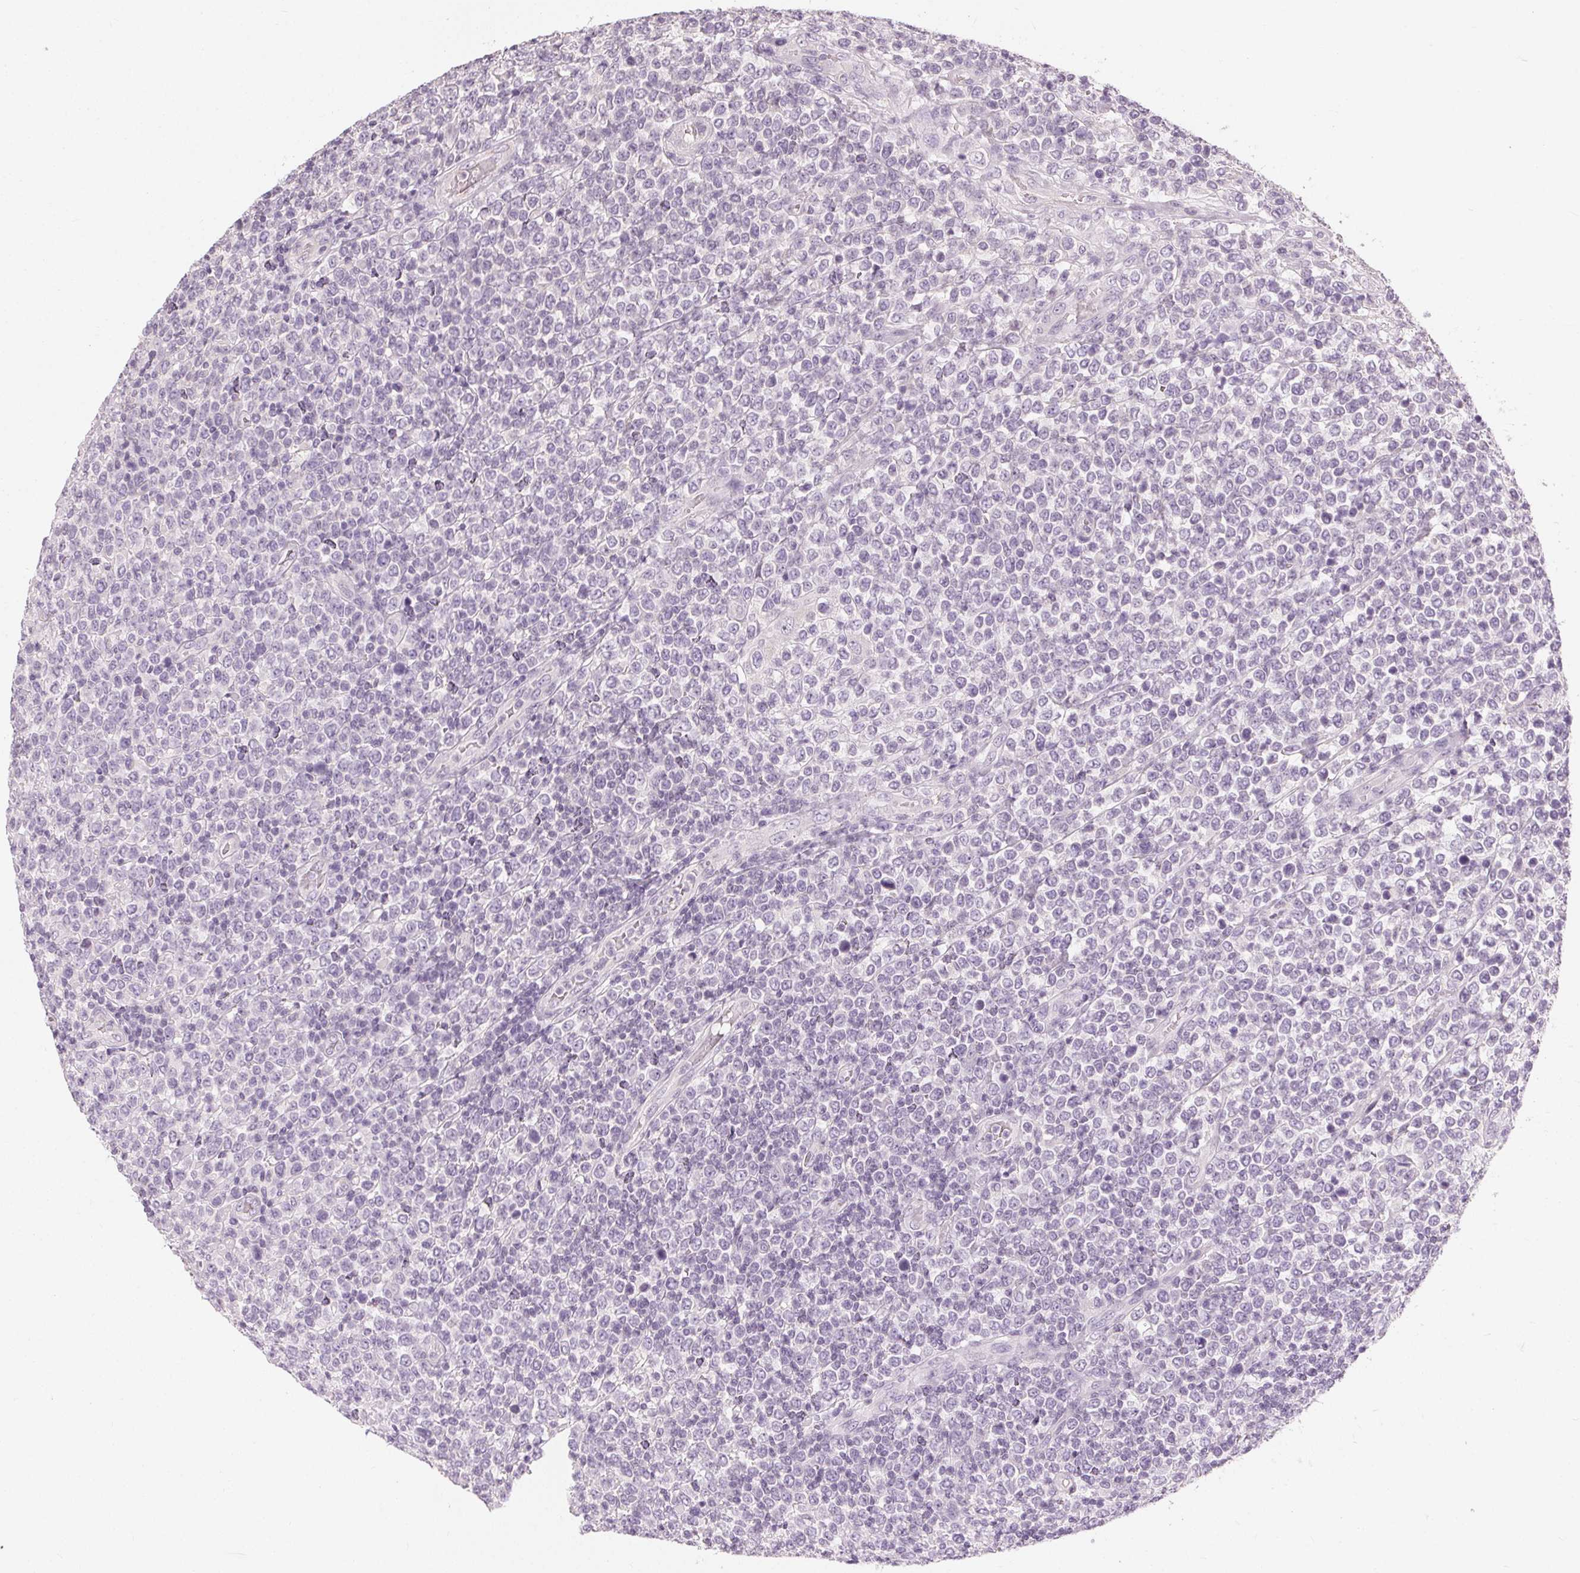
{"staining": {"intensity": "negative", "quantity": "none", "location": "none"}, "tissue": "lymphoma", "cell_type": "Tumor cells", "image_type": "cancer", "snomed": [{"axis": "morphology", "description": "Malignant lymphoma, non-Hodgkin's type, High grade"}, {"axis": "topography", "description": "Soft tissue"}], "caption": "High magnification brightfield microscopy of lymphoma stained with DAB (brown) and counterstained with hematoxylin (blue): tumor cells show no significant staining. (IHC, brightfield microscopy, high magnification).", "gene": "CLTRN", "patient": {"sex": "female", "age": 56}}